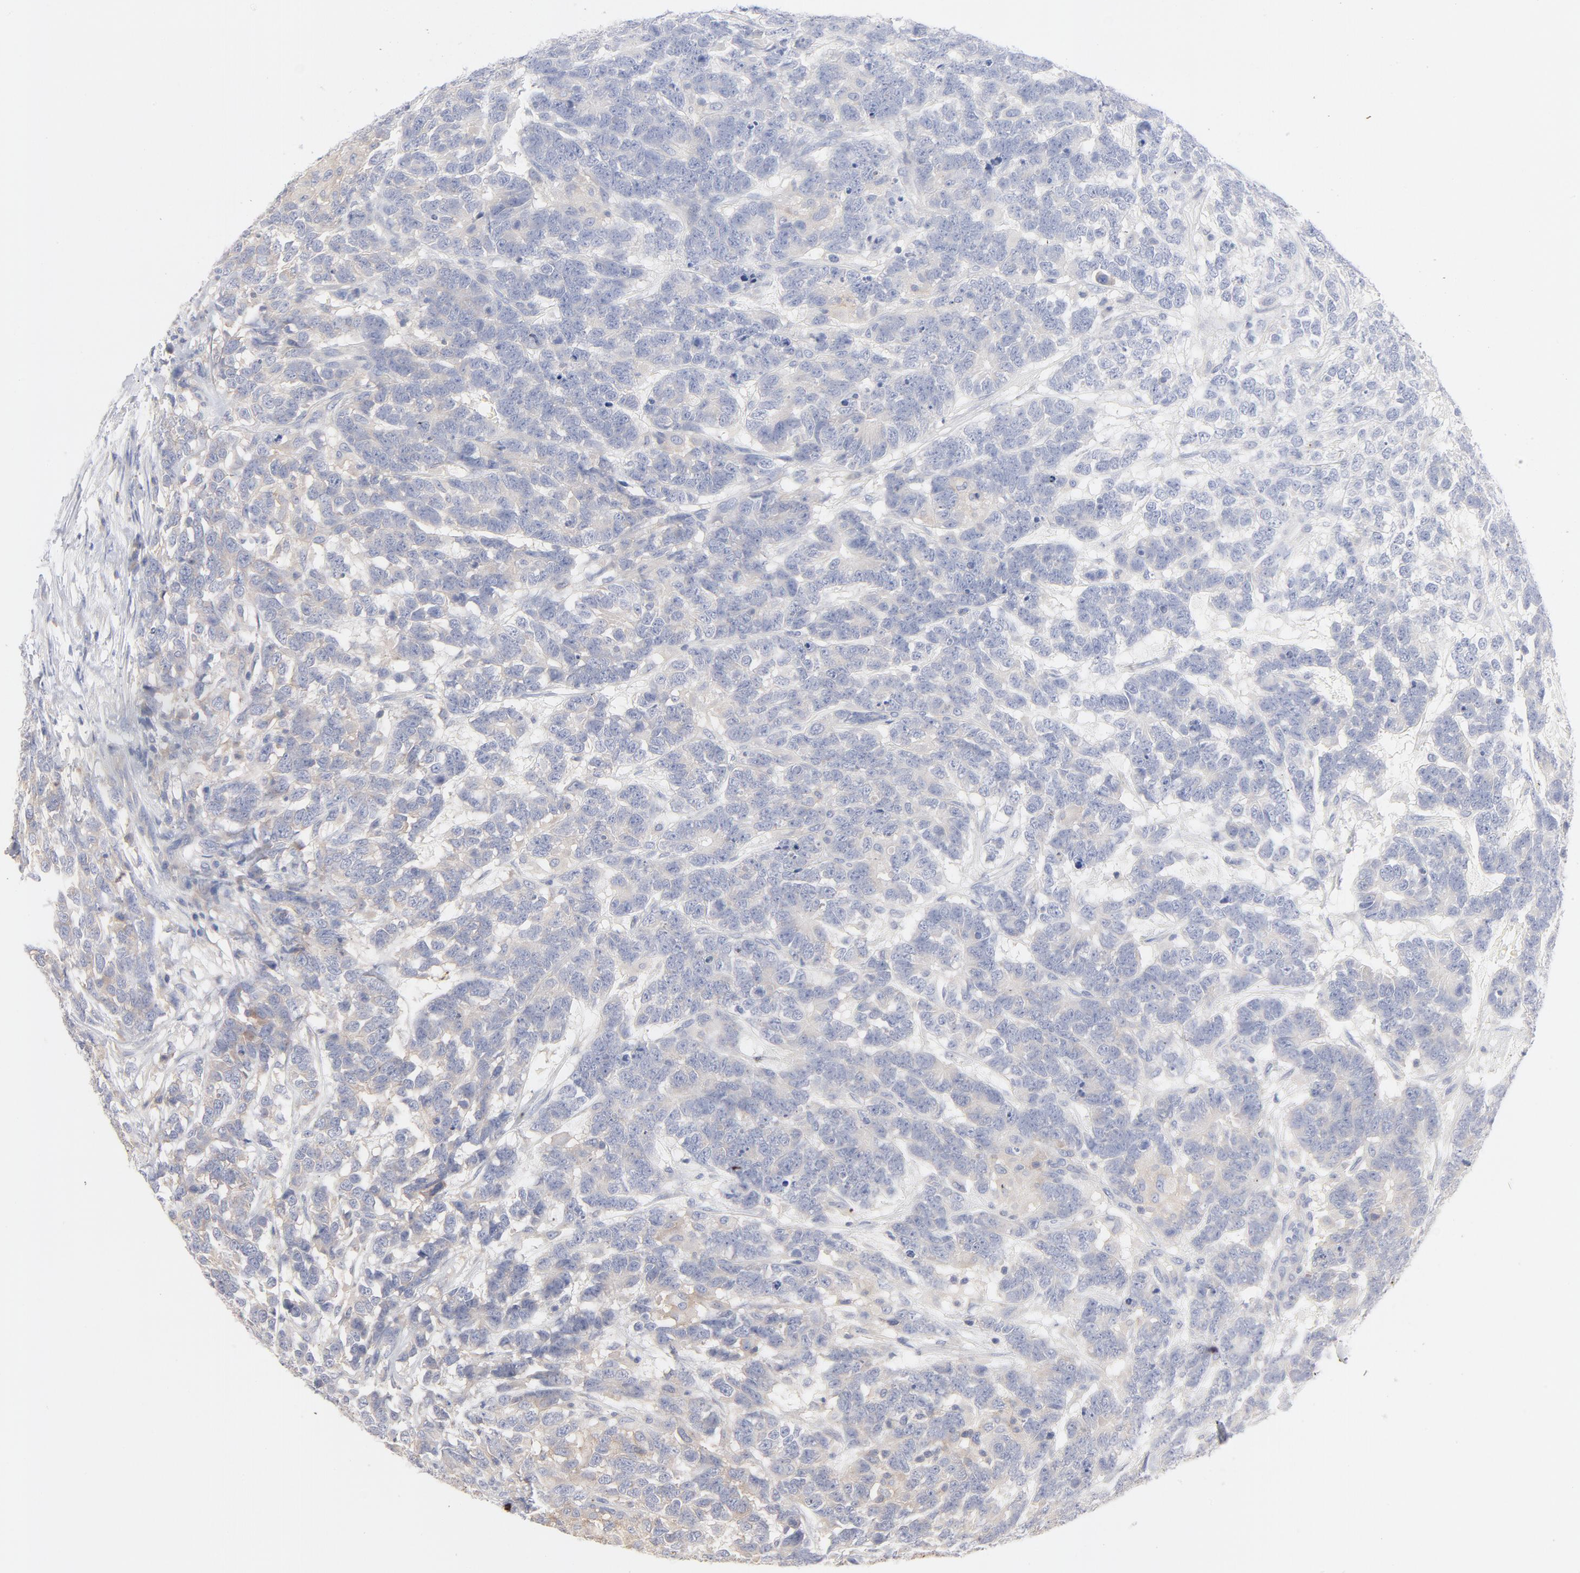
{"staining": {"intensity": "weak", "quantity": ">75%", "location": "cytoplasmic/membranous"}, "tissue": "testis cancer", "cell_type": "Tumor cells", "image_type": "cancer", "snomed": [{"axis": "morphology", "description": "Carcinoma, Embryonal, NOS"}, {"axis": "topography", "description": "Testis"}], "caption": "This is an image of immunohistochemistry (IHC) staining of testis embryonal carcinoma, which shows weak expression in the cytoplasmic/membranous of tumor cells.", "gene": "SETD3", "patient": {"sex": "male", "age": 26}}